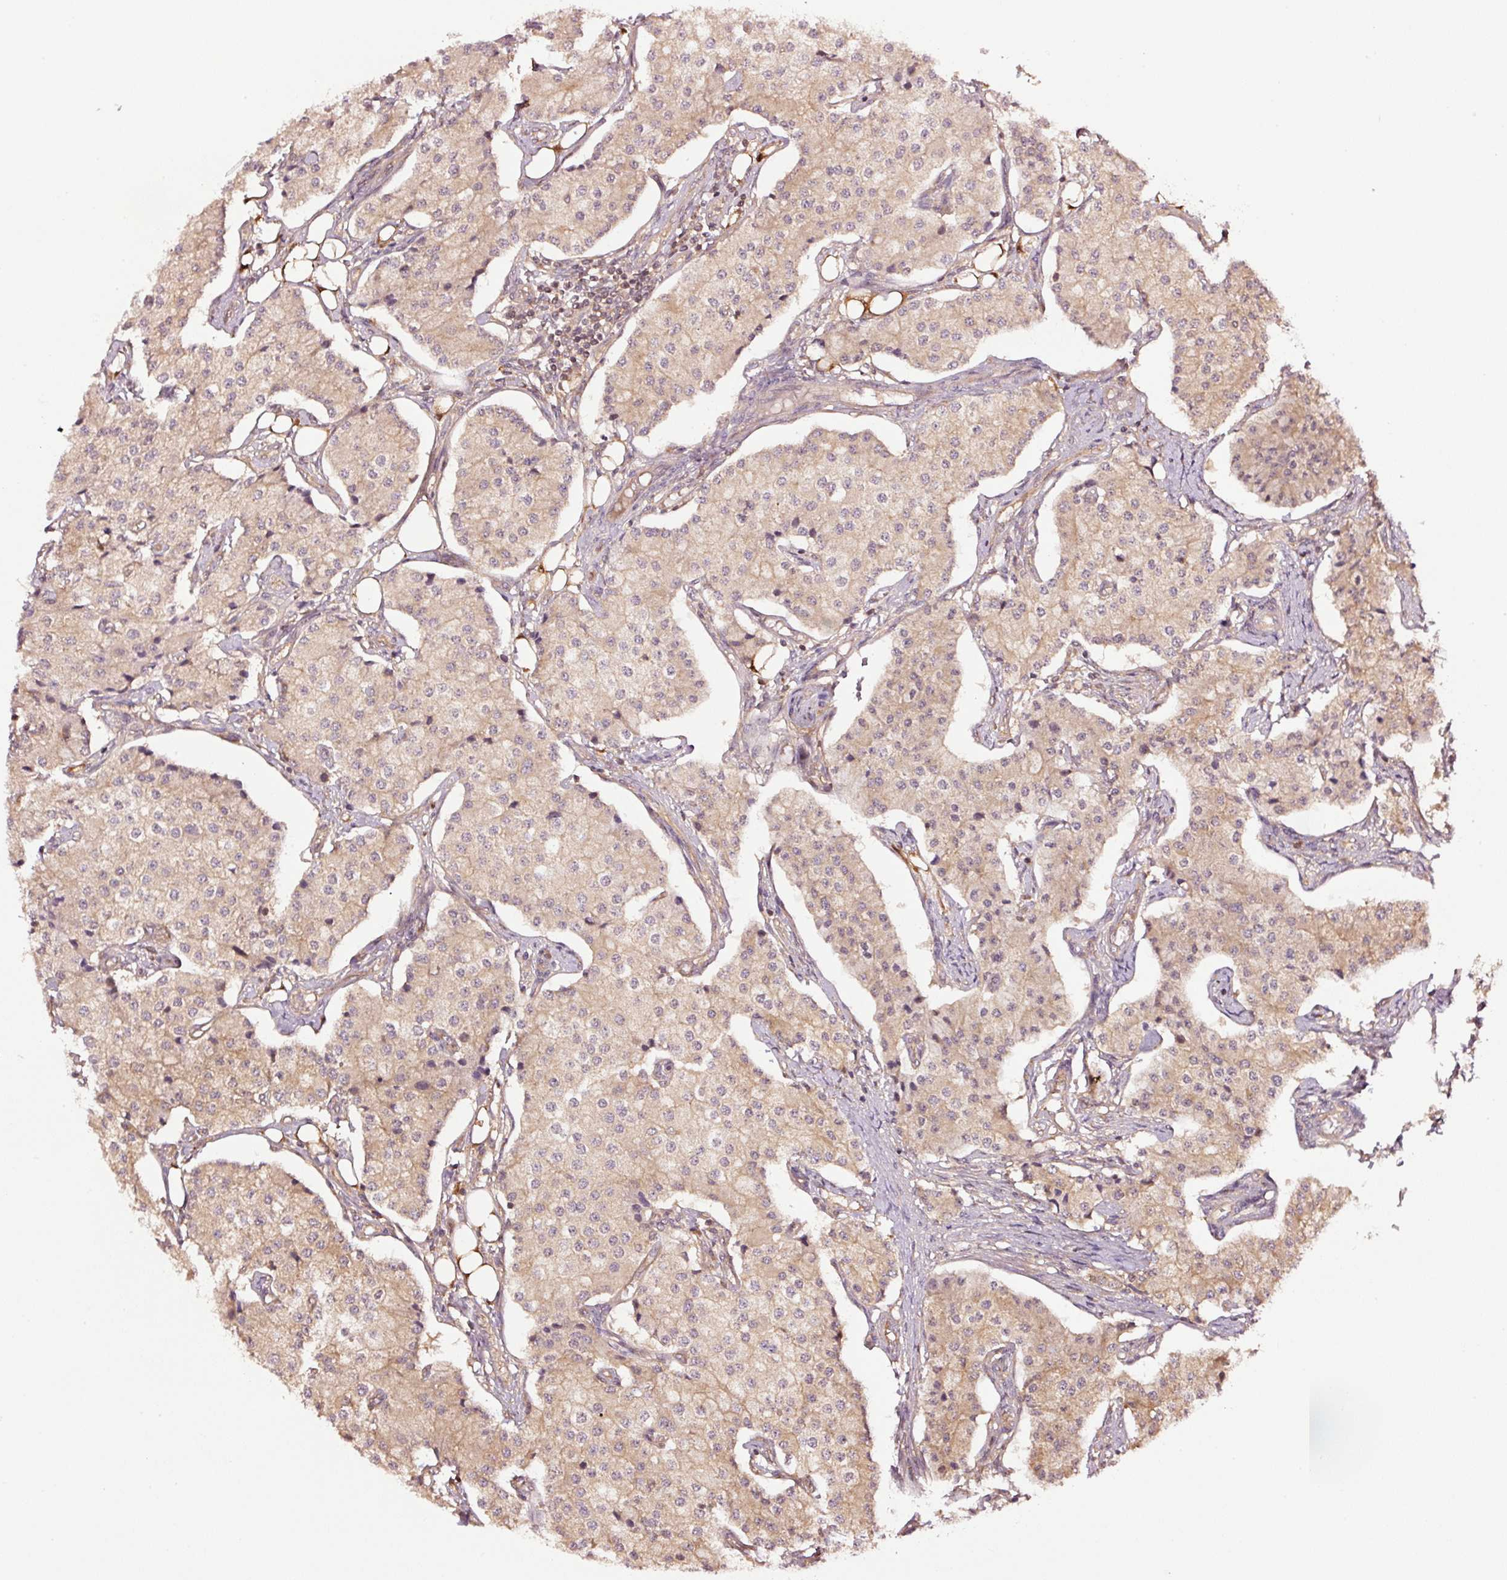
{"staining": {"intensity": "moderate", "quantity": "25%-75%", "location": "cytoplasmic/membranous"}, "tissue": "carcinoid", "cell_type": "Tumor cells", "image_type": "cancer", "snomed": [{"axis": "morphology", "description": "Carcinoid, malignant, NOS"}, {"axis": "topography", "description": "Colon"}], "caption": "An immunohistochemistry (IHC) image of neoplastic tissue is shown. Protein staining in brown highlights moderate cytoplasmic/membranous positivity in carcinoid within tumor cells.", "gene": "METAP1", "patient": {"sex": "female", "age": 52}}